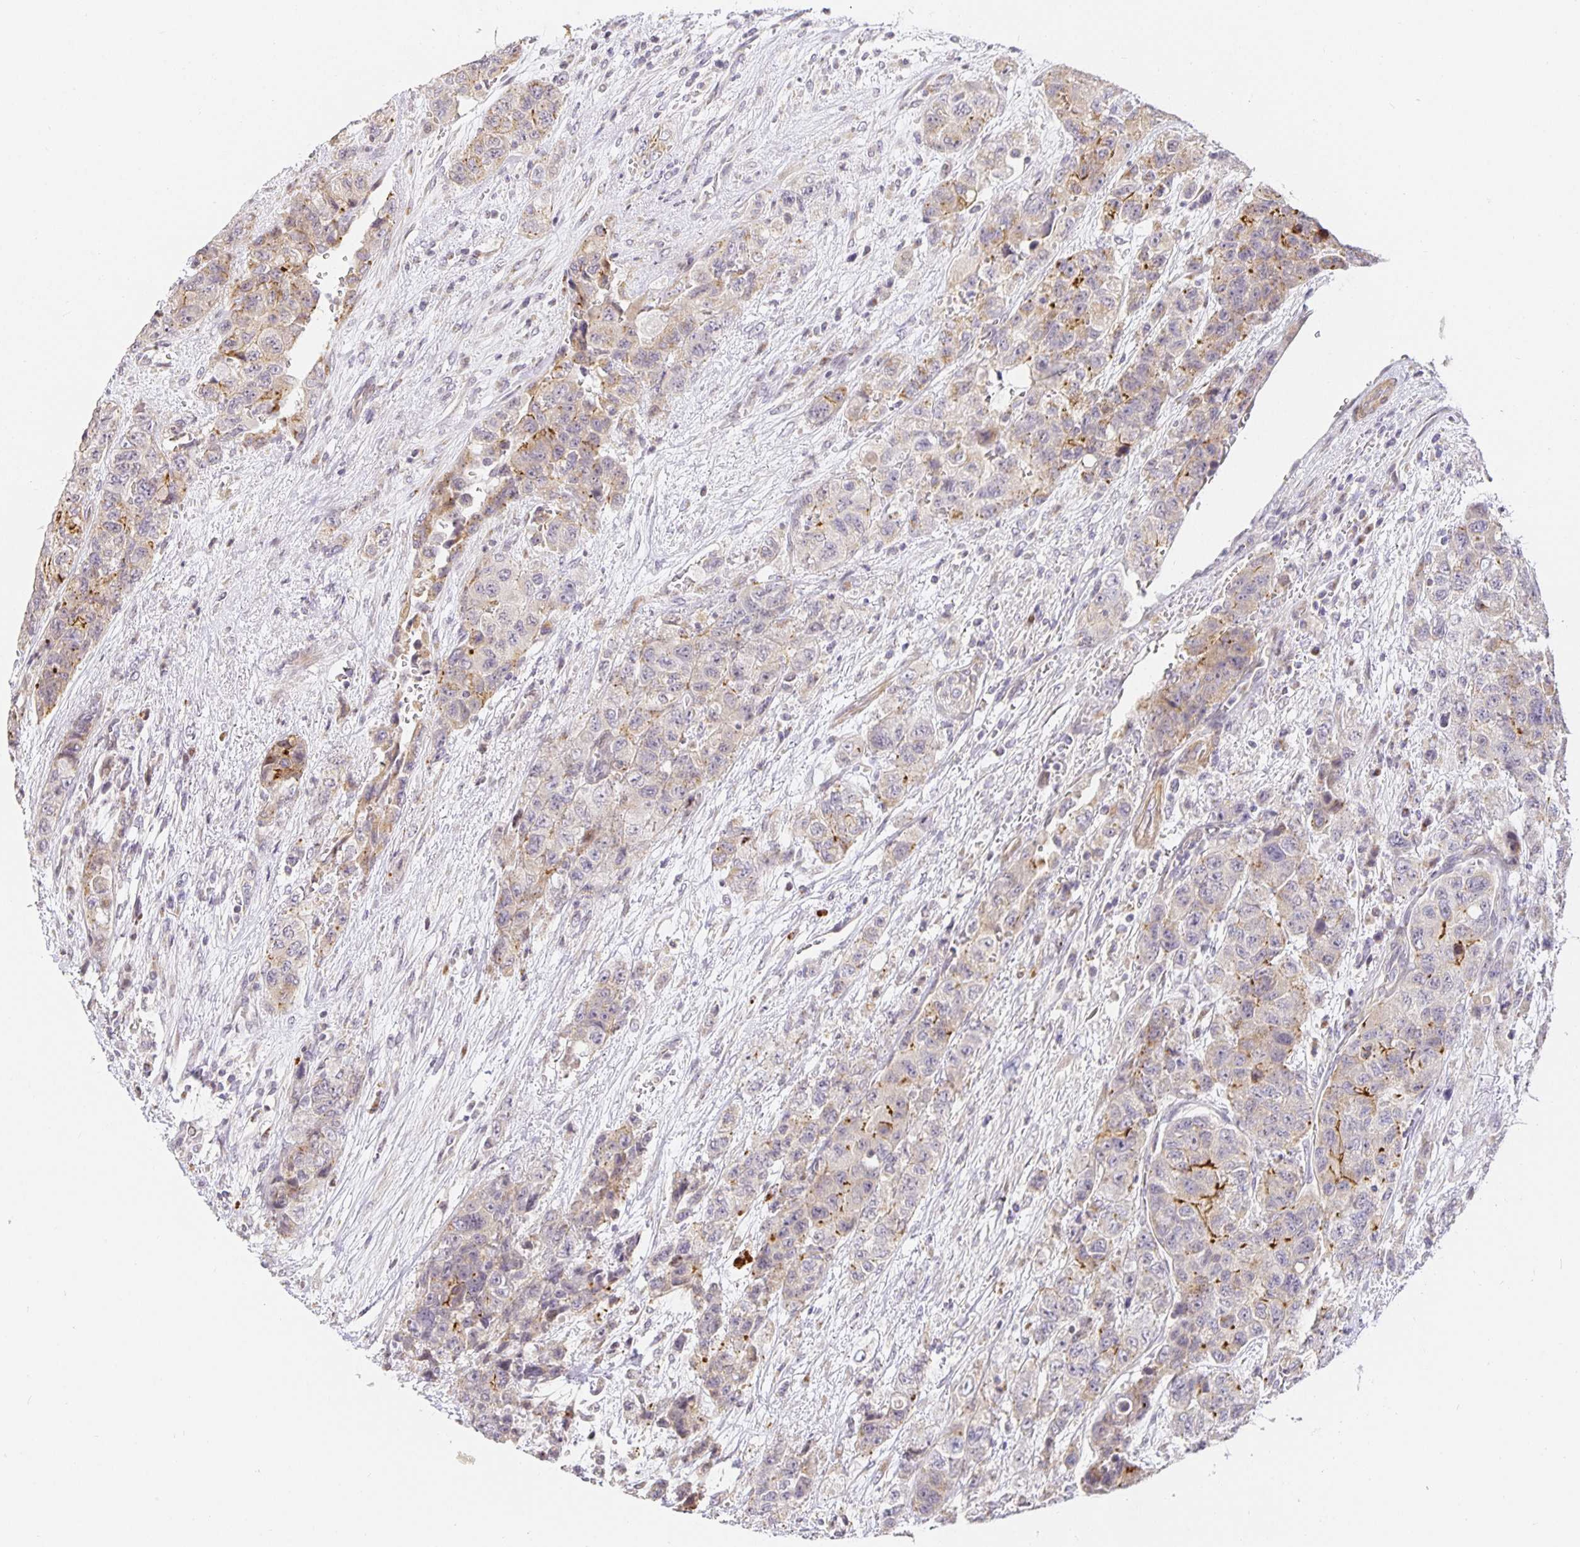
{"staining": {"intensity": "strong", "quantity": "<25%", "location": "cytoplasmic/membranous"}, "tissue": "urothelial cancer", "cell_type": "Tumor cells", "image_type": "cancer", "snomed": [{"axis": "morphology", "description": "Urothelial carcinoma, High grade"}, {"axis": "topography", "description": "Urinary bladder"}], "caption": "This image reveals immunohistochemistry staining of high-grade urothelial carcinoma, with medium strong cytoplasmic/membranous expression in approximately <25% of tumor cells.", "gene": "TJP3", "patient": {"sex": "female", "age": 78}}